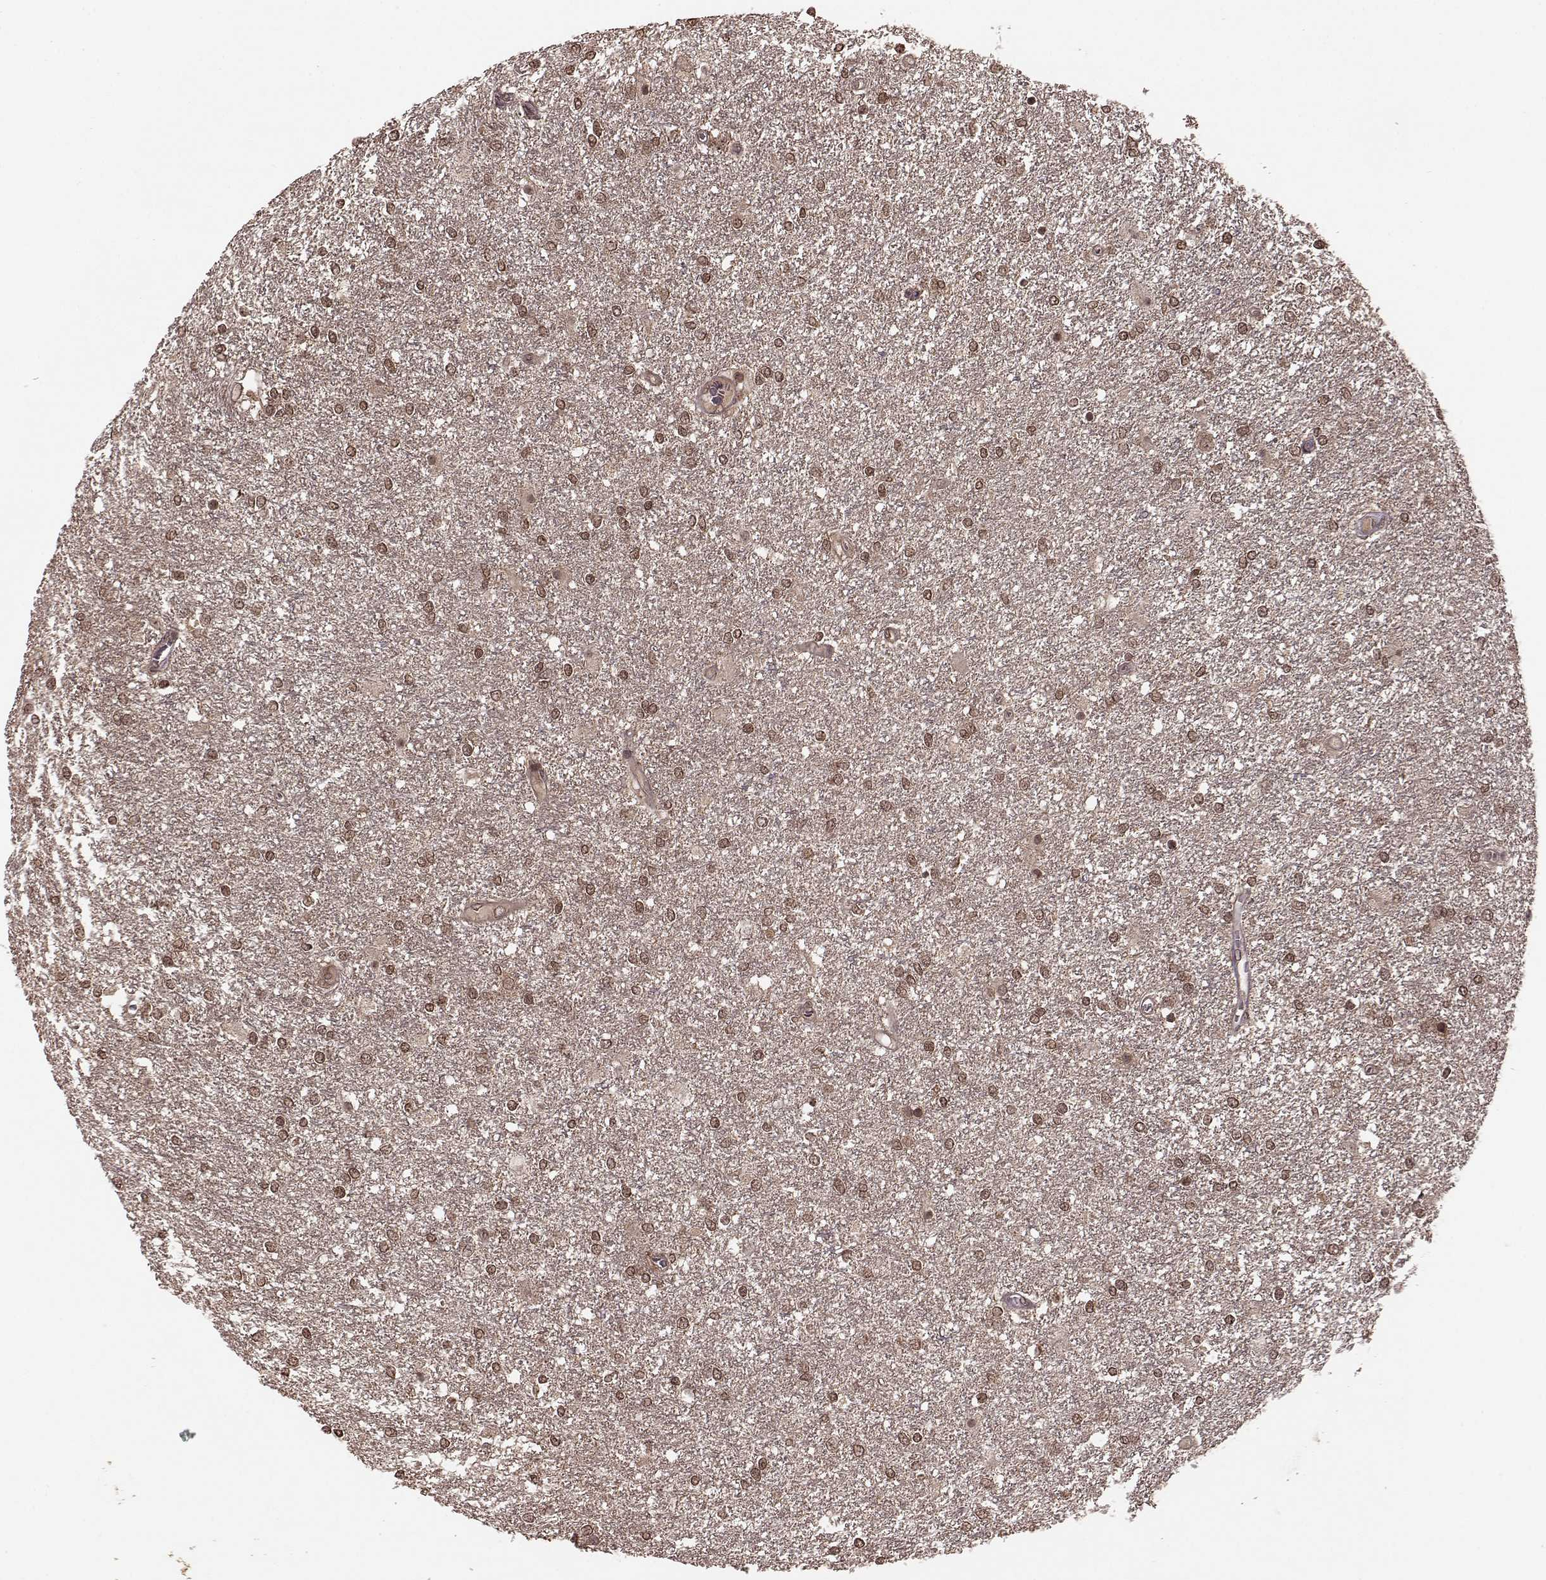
{"staining": {"intensity": "moderate", "quantity": "25%-75%", "location": "cytoplasmic/membranous,nuclear"}, "tissue": "glioma", "cell_type": "Tumor cells", "image_type": "cancer", "snomed": [{"axis": "morphology", "description": "Glioma, malignant, High grade"}, {"axis": "topography", "description": "Brain"}], "caption": "The micrograph reveals immunohistochemical staining of malignant glioma (high-grade). There is moderate cytoplasmic/membranous and nuclear expression is appreciated in approximately 25%-75% of tumor cells.", "gene": "GSS", "patient": {"sex": "female", "age": 61}}